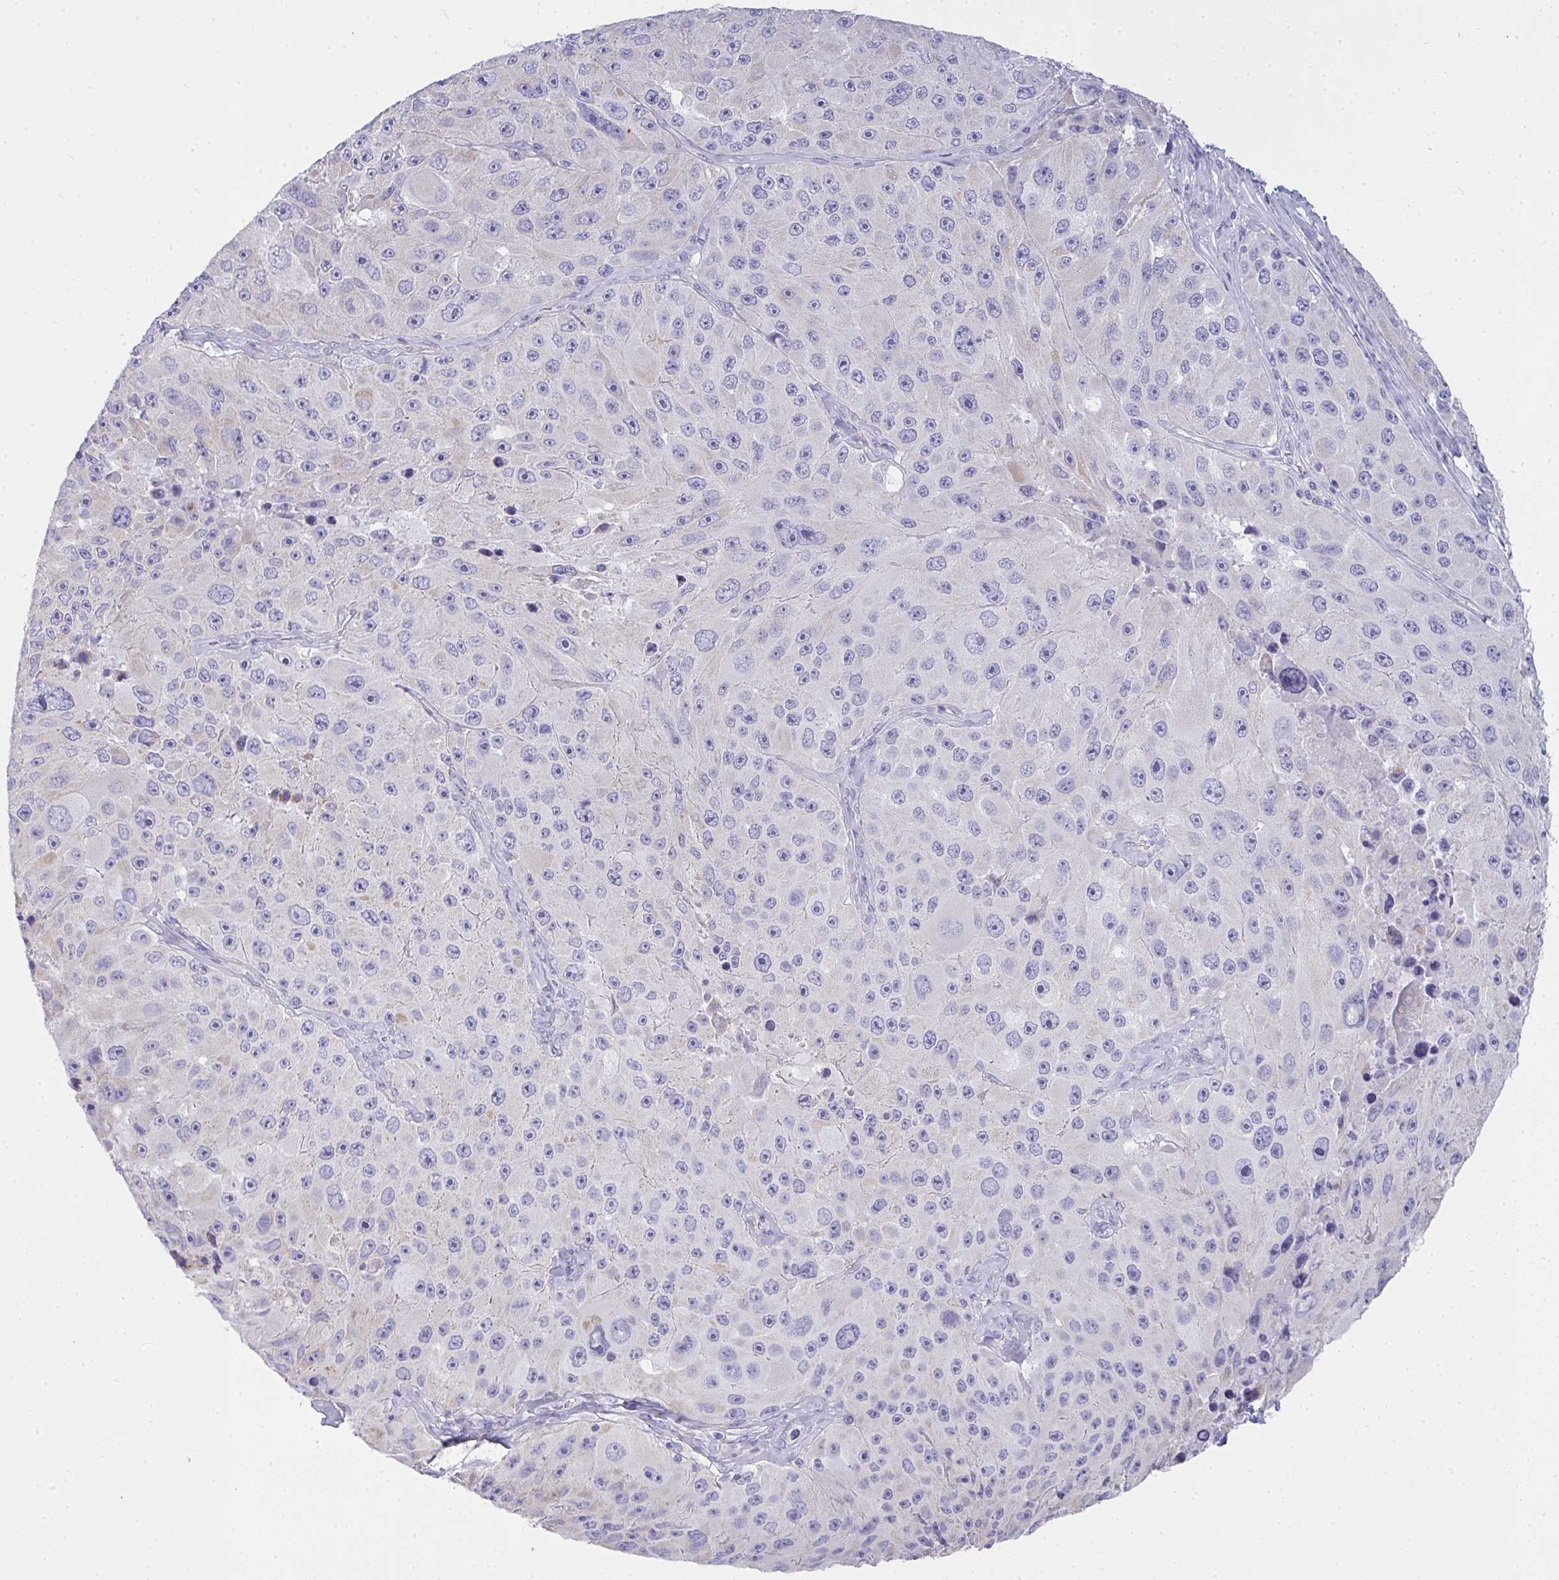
{"staining": {"intensity": "negative", "quantity": "none", "location": "none"}, "tissue": "melanoma", "cell_type": "Tumor cells", "image_type": "cancer", "snomed": [{"axis": "morphology", "description": "Malignant melanoma, Metastatic site"}, {"axis": "topography", "description": "Lymph node"}], "caption": "Immunohistochemical staining of malignant melanoma (metastatic site) displays no significant expression in tumor cells.", "gene": "GSDMB", "patient": {"sex": "male", "age": 62}}